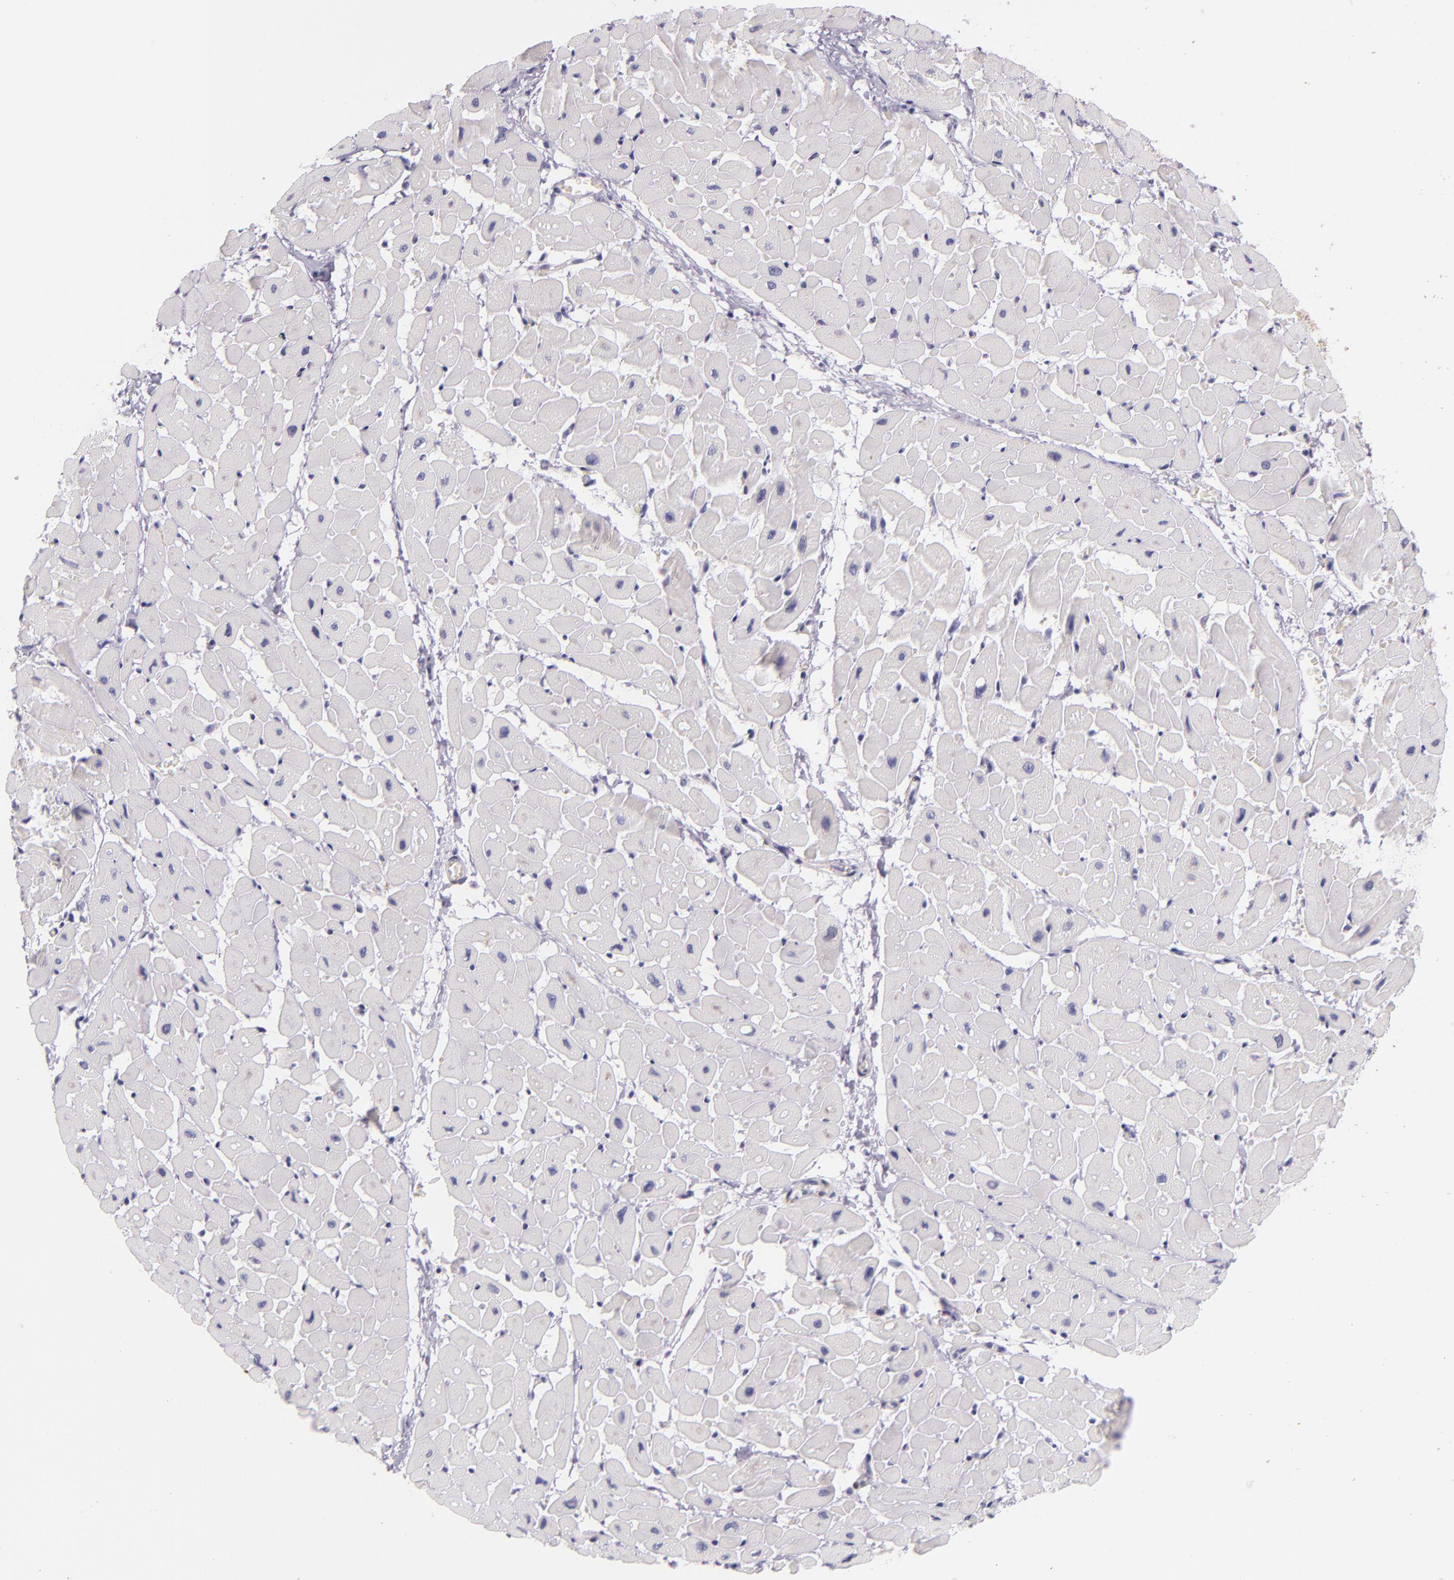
{"staining": {"intensity": "negative", "quantity": "none", "location": "none"}, "tissue": "heart muscle", "cell_type": "Cardiomyocytes", "image_type": "normal", "snomed": [{"axis": "morphology", "description": "Normal tissue, NOS"}, {"axis": "topography", "description": "Heart"}], "caption": "This photomicrograph is of normal heart muscle stained with immunohistochemistry to label a protein in brown with the nuclei are counter-stained blue. There is no expression in cardiomyocytes.", "gene": "MT1A", "patient": {"sex": "male", "age": 45}}